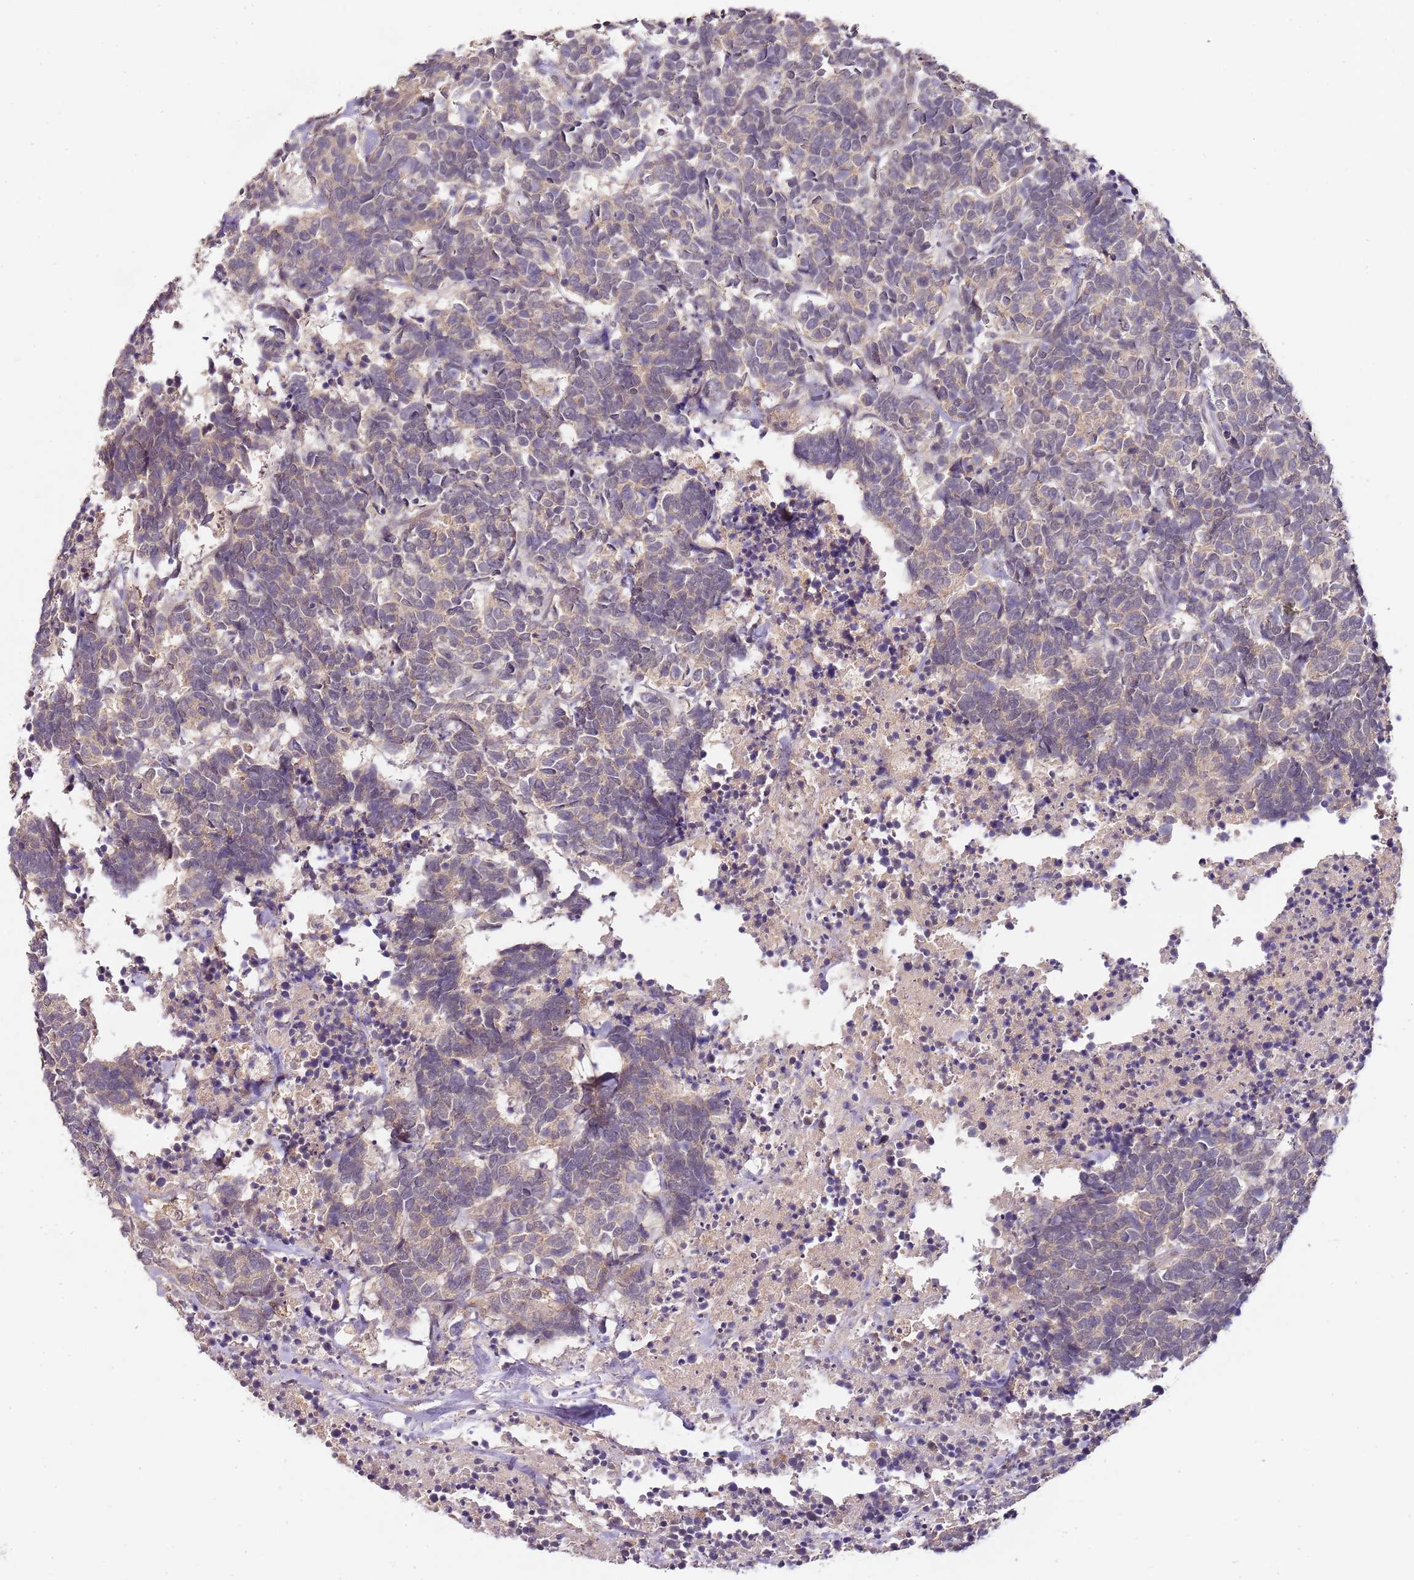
{"staining": {"intensity": "weak", "quantity": "25%-75%", "location": "cytoplasmic/membranous"}, "tissue": "carcinoid", "cell_type": "Tumor cells", "image_type": "cancer", "snomed": [{"axis": "morphology", "description": "Carcinoma, NOS"}, {"axis": "morphology", "description": "Carcinoid, malignant, NOS"}, {"axis": "topography", "description": "Urinary bladder"}], "caption": "Immunohistochemical staining of human malignant carcinoid exhibits low levels of weak cytoplasmic/membranous positivity in about 25%-75% of tumor cells.", "gene": "LIN37", "patient": {"sex": "male", "age": 57}}